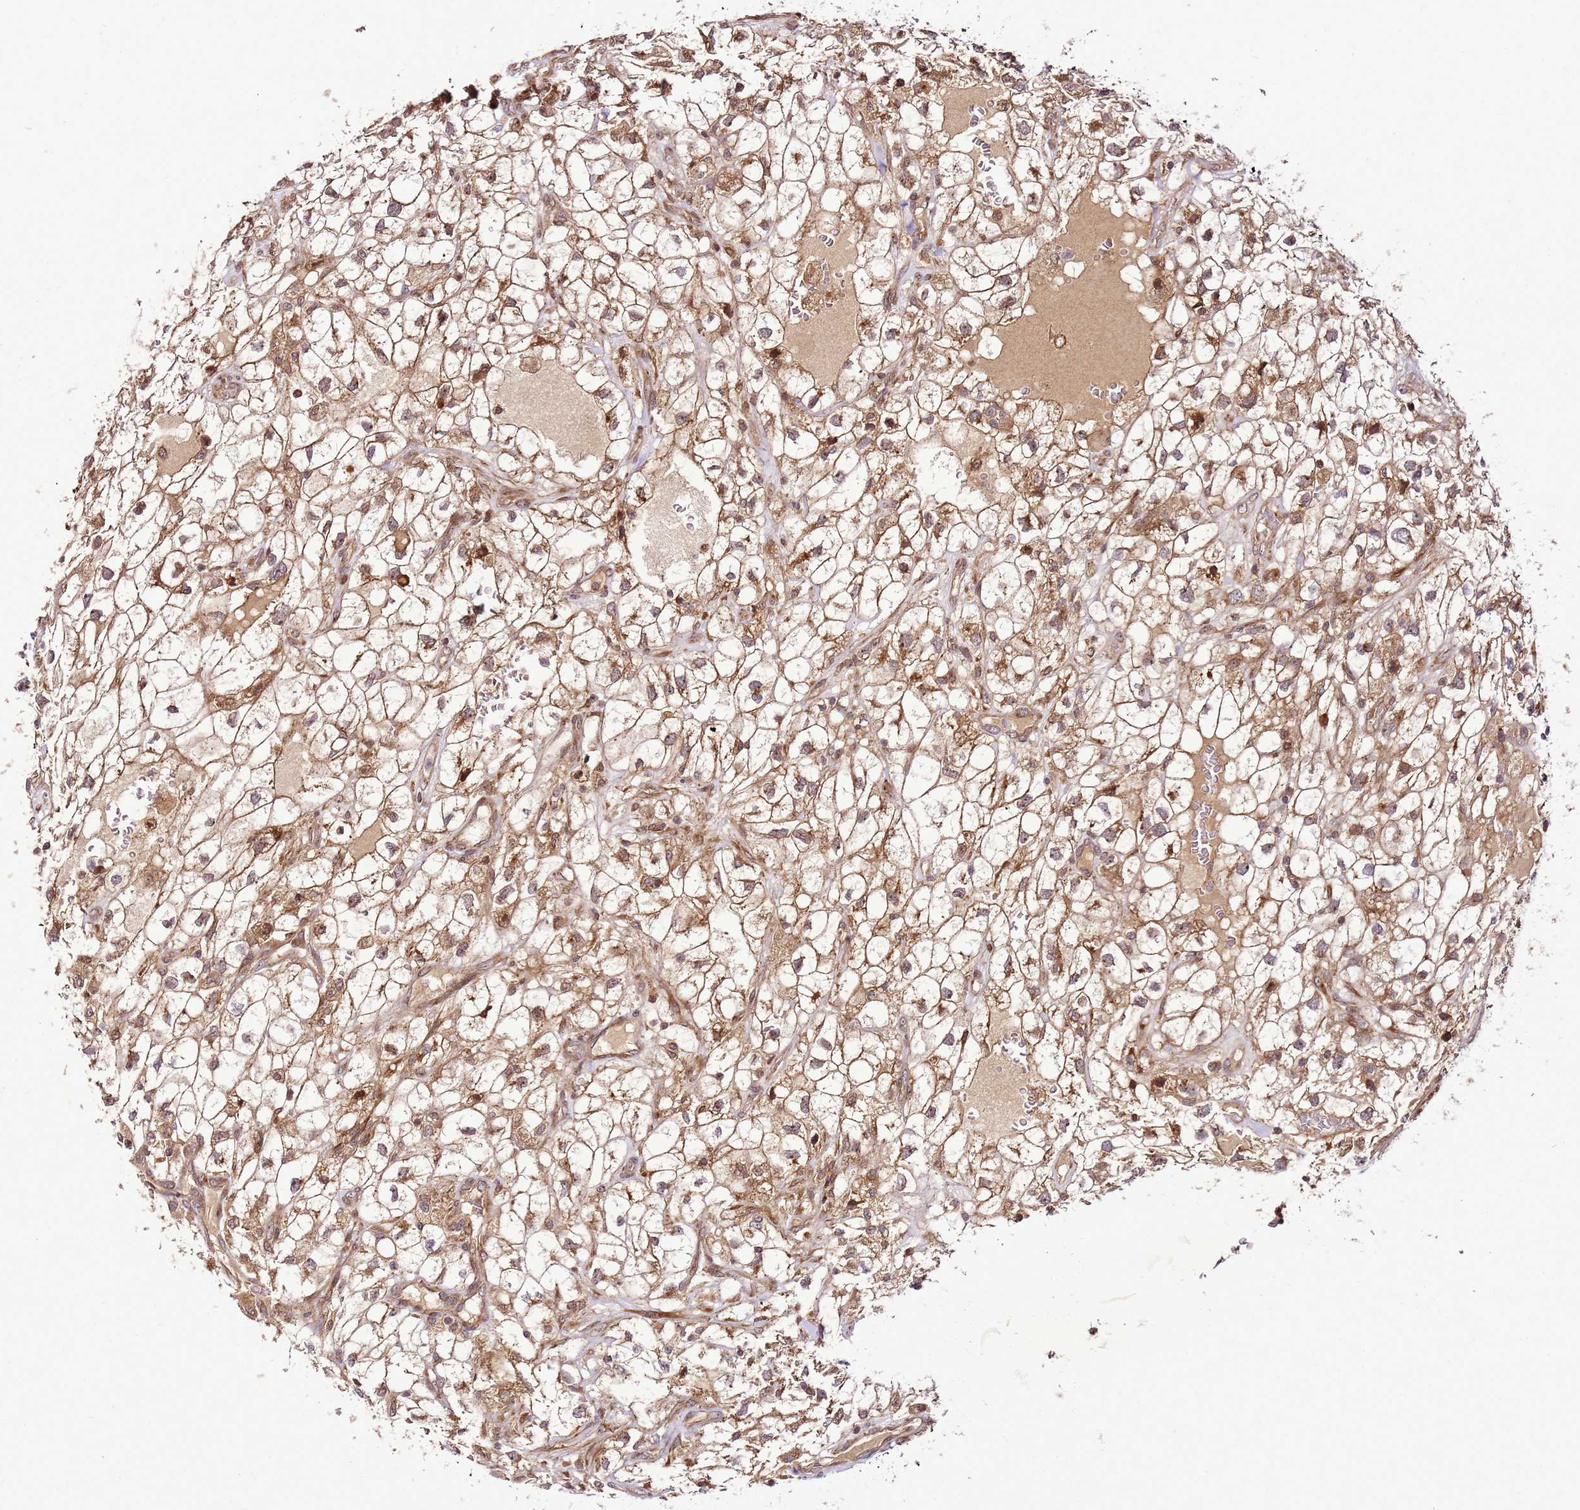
{"staining": {"intensity": "moderate", "quantity": ">75%", "location": "cytoplasmic/membranous,nuclear"}, "tissue": "renal cancer", "cell_type": "Tumor cells", "image_type": "cancer", "snomed": [{"axis": "morphology", "description": "Adenocarcinoma, NOS"}, {"axis": "topography", "description": "Kidney"}], "caption": "Adenocarcinoma (renal) tissue shows moderate cytoplasmic/membranous and nuclear expression in about >75% of tumor cells", "gene": "RASA3", "patient": {"sex": "male", "age": 59}}